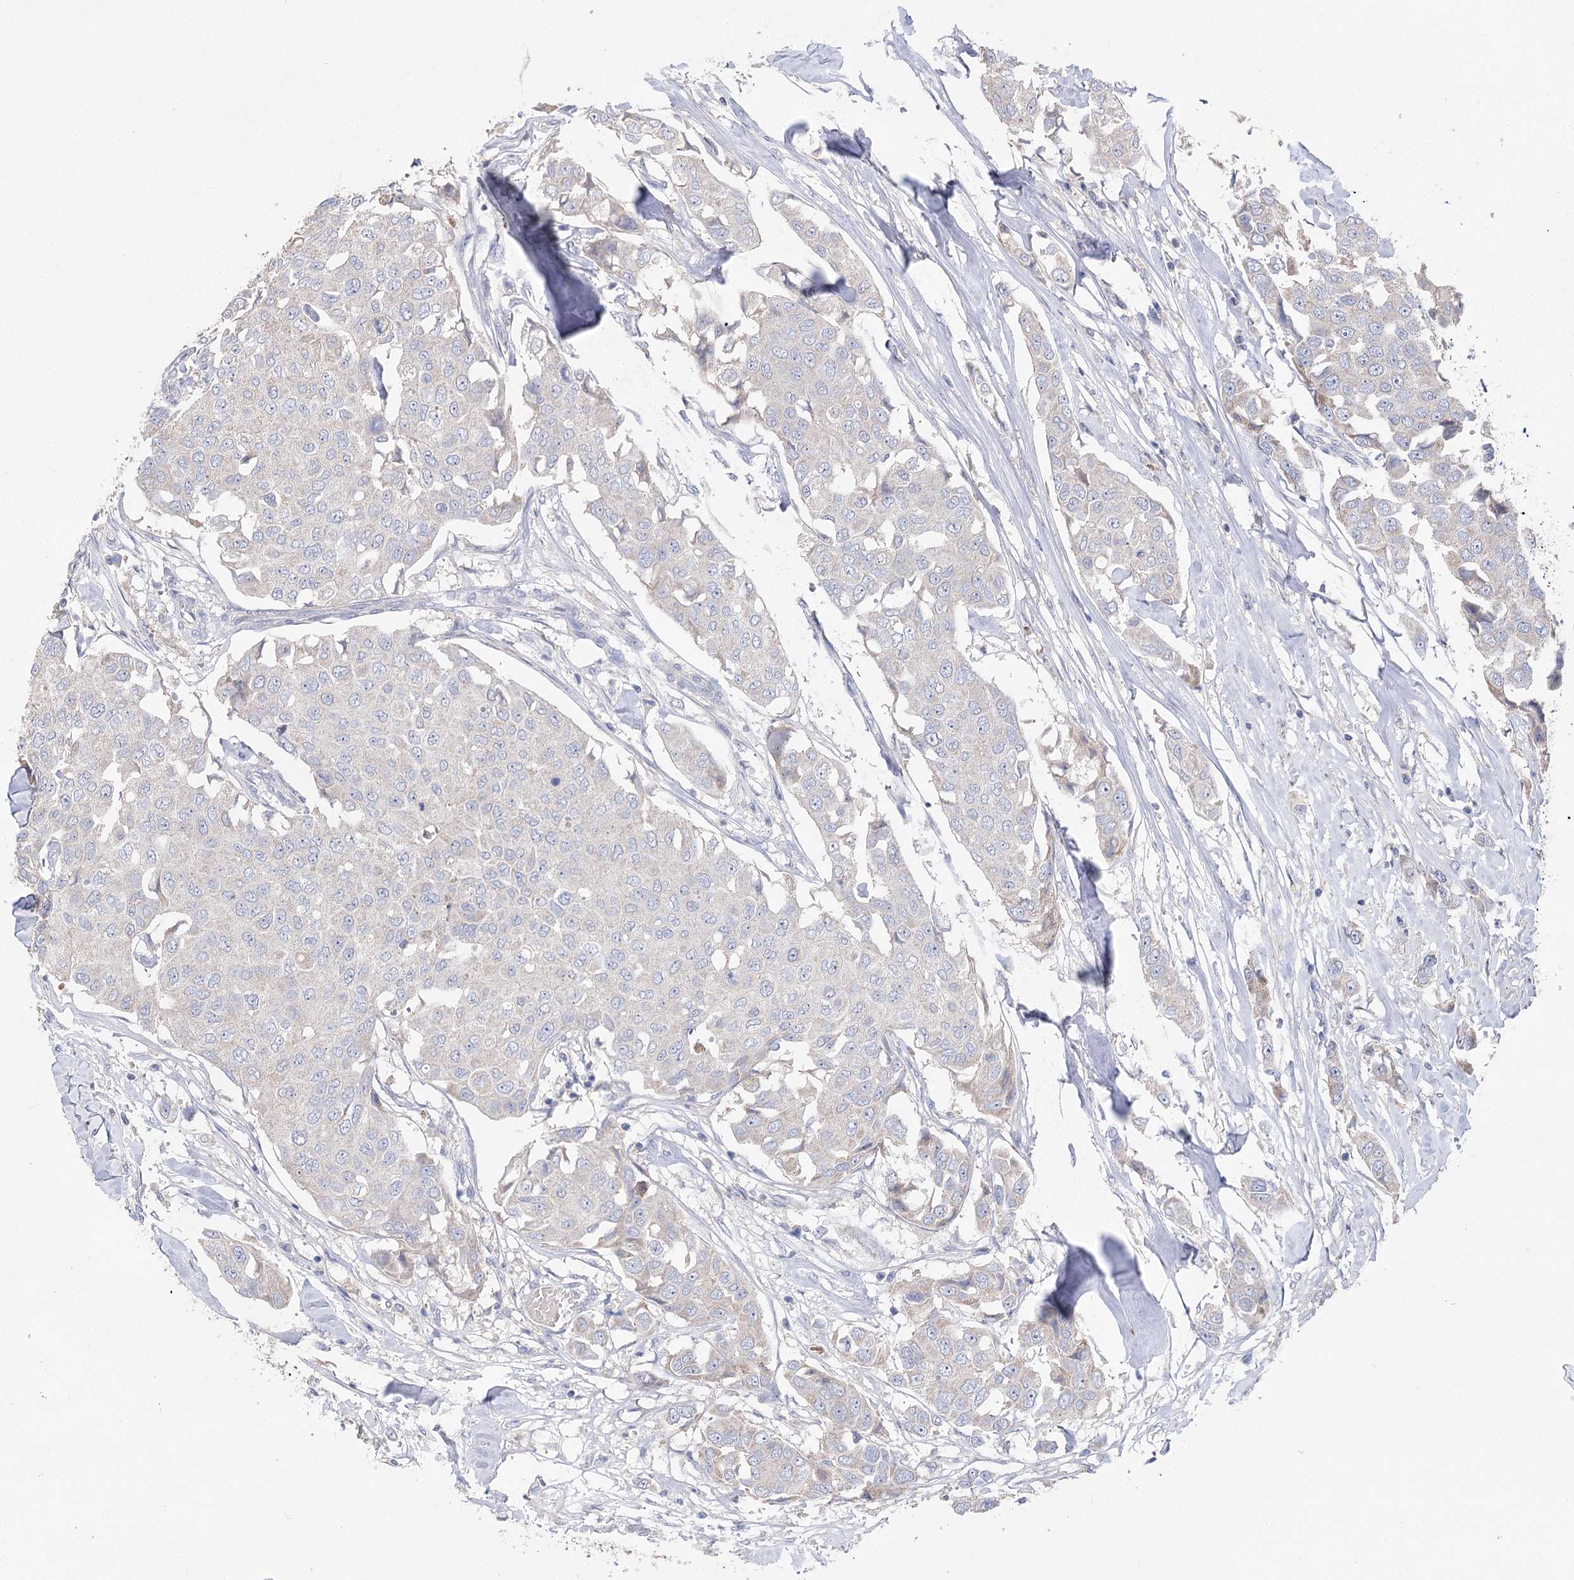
{"staining": {"intensity": "negative", "quantity": "none", "location": "none"}, "tissue": "breast cancer", "cell_type": "Tumor cells", "image_type": "cancer", "snomed": [{"axis": "morphology", "description": "Duct carcinoma"}, {"axis": "topography", "description": "Breast"}], "caption": "Immunohistochemical staining of human breast intraductal carcinoma shows no significant positivity in tumor cells.", "gene": "NRAP", "patient": {"sex": "female", "age": 80}}